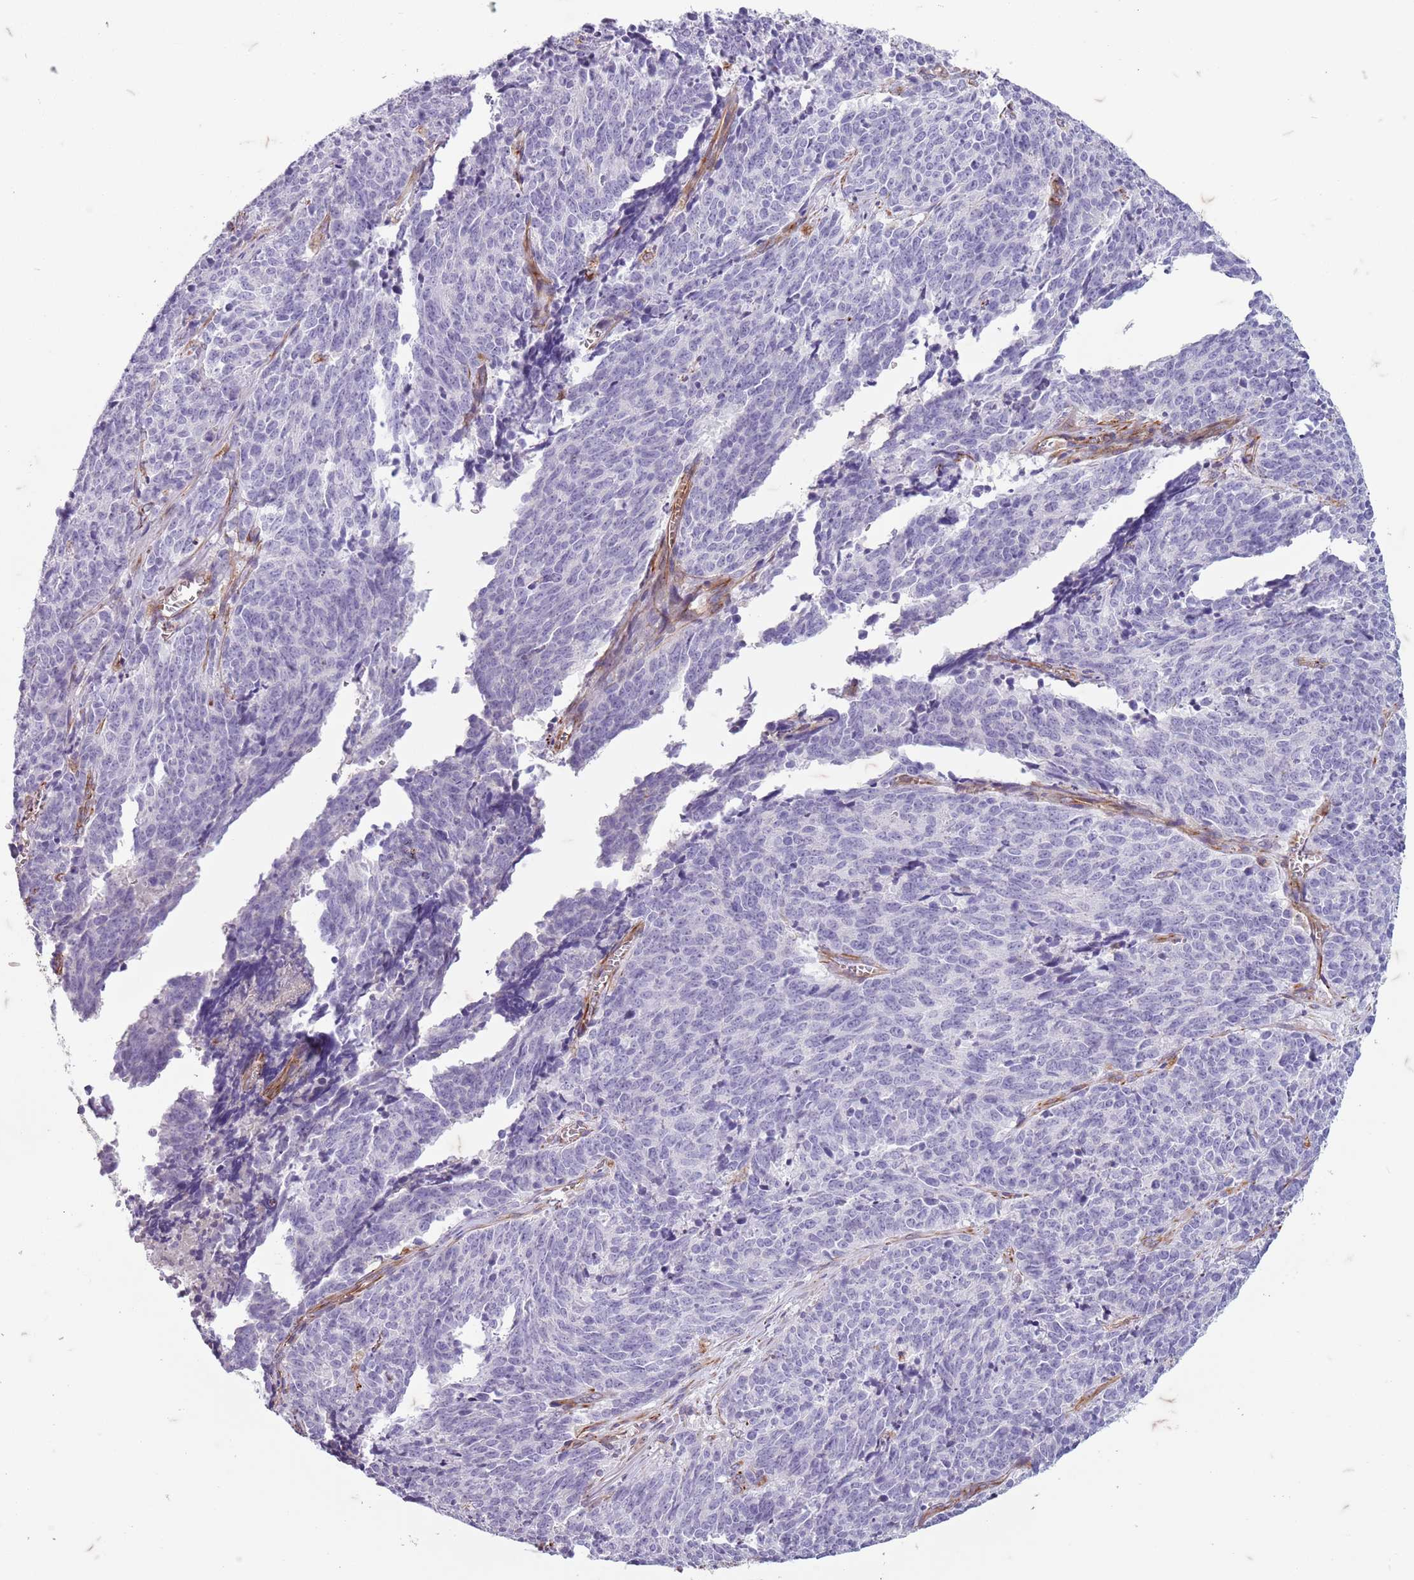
{"staining": {"intensity": "negative", "quantity": "none", "location": "none"}, "tissue": "cervical cancer", "cell_type": "Tumor cells", "image_type": "cancer", "snomed": [{"axis": "morphology", "description": "Squamous cell carcinoma, NOS"}, {"axis": "topography", "description": "Cervix"}], "caption": "High power microscopy histopathology image of an immunohistochemistry (IHC) photomicrograph of cervical cancer, revealing no significant expression in tumor cells. (Brightfield microscopy of DAB immunohistochemistry at high magnification).", "gene": "TAS2R38", "patient": {"sex": "female", "age": 29}}